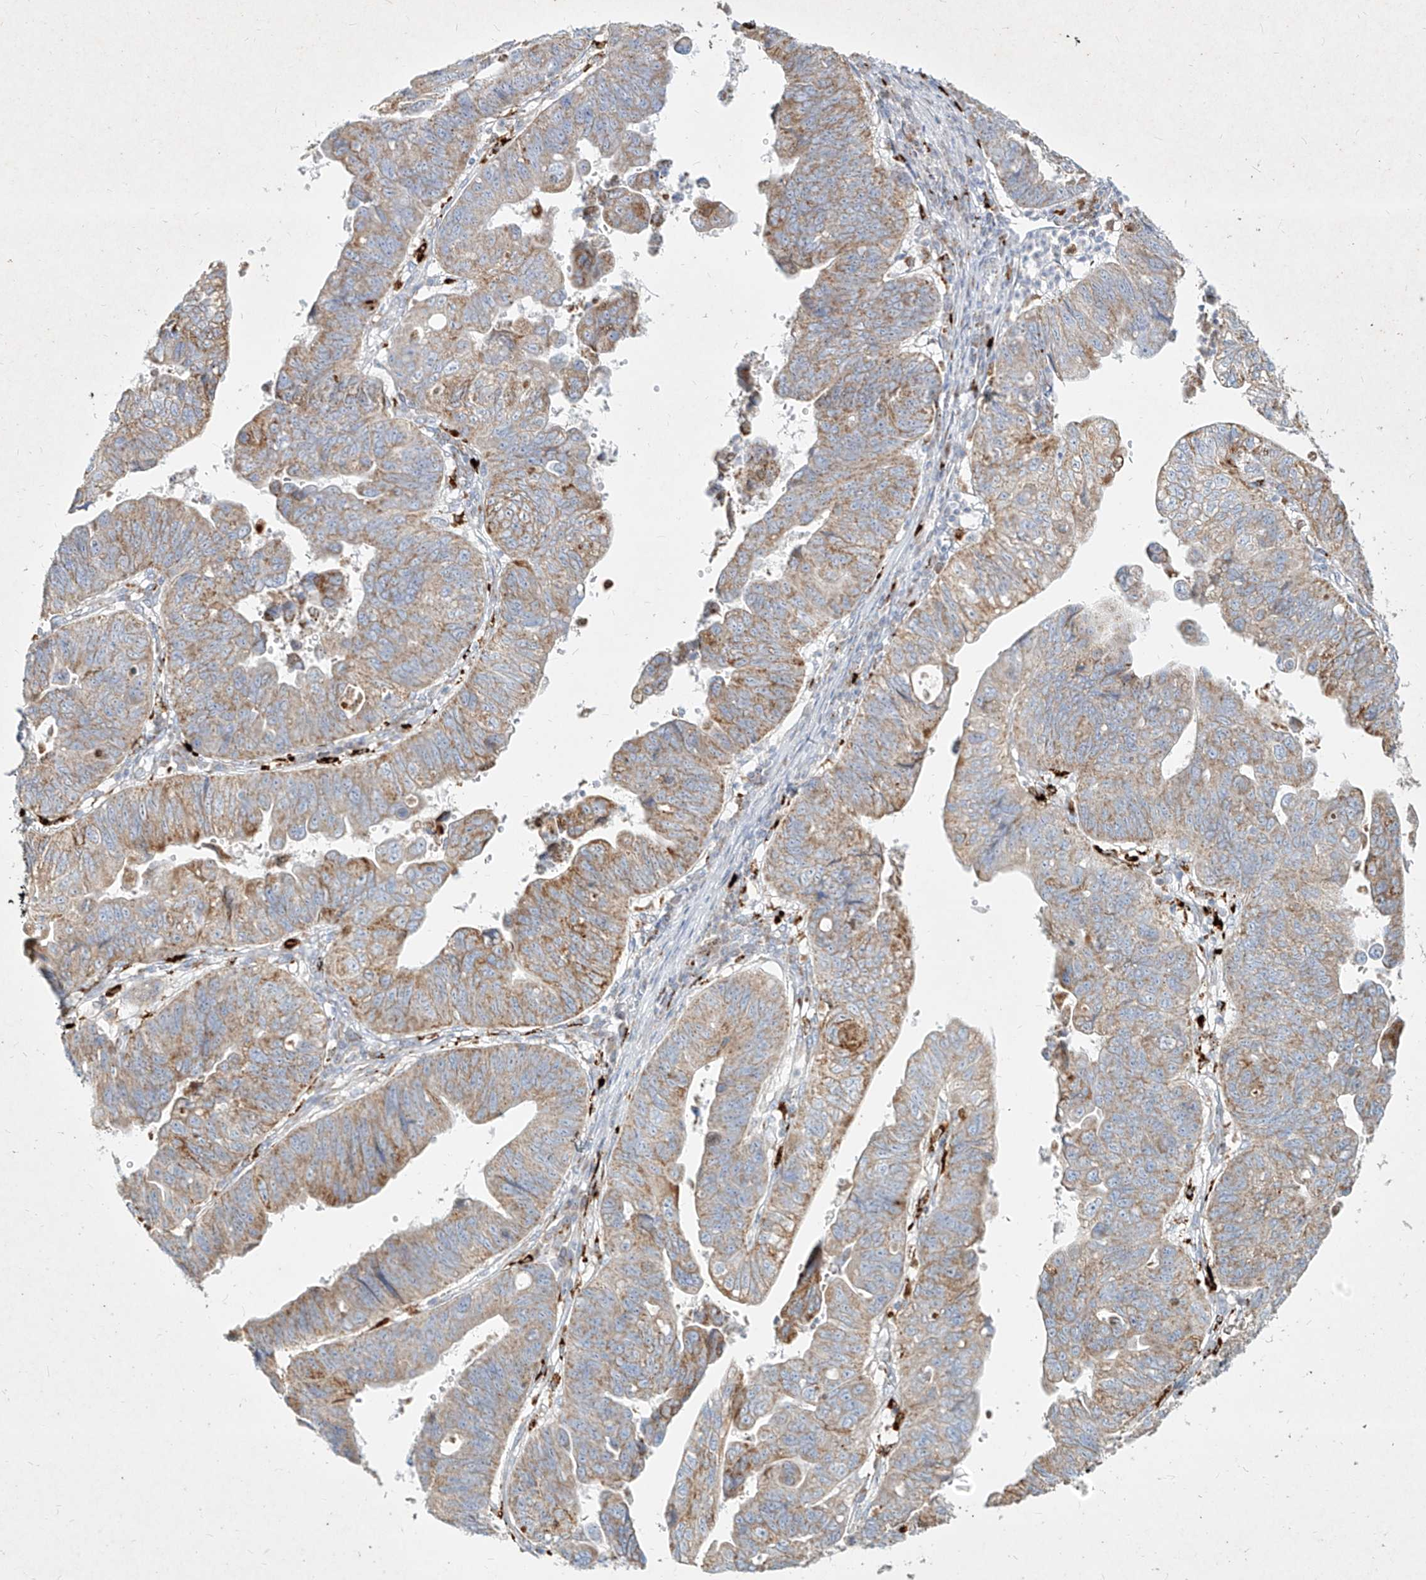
{"staining": {"intensity": "moderate", "quantity": "25%-75%", "location": "cytoplasmic/membranous"}, "tissue": "stomach cancer", "cell_type": "Tumor cells", "image_type": "cancer", "snomed": [{"axis": "morphology", "description": "Adenocarcinoma, NOS"}, {"axis": "topography", "description": "Stomach"}], "caption": "This image displays immunohistochemistry (IHC) staining of stomach cancer (adenocarcinoma), with medium moderate cytoplasmic/membranous expression in about 25%-75% of tumor cells.", "gene": "MTX2", "patient": {"sex": "male", "age": 59}}